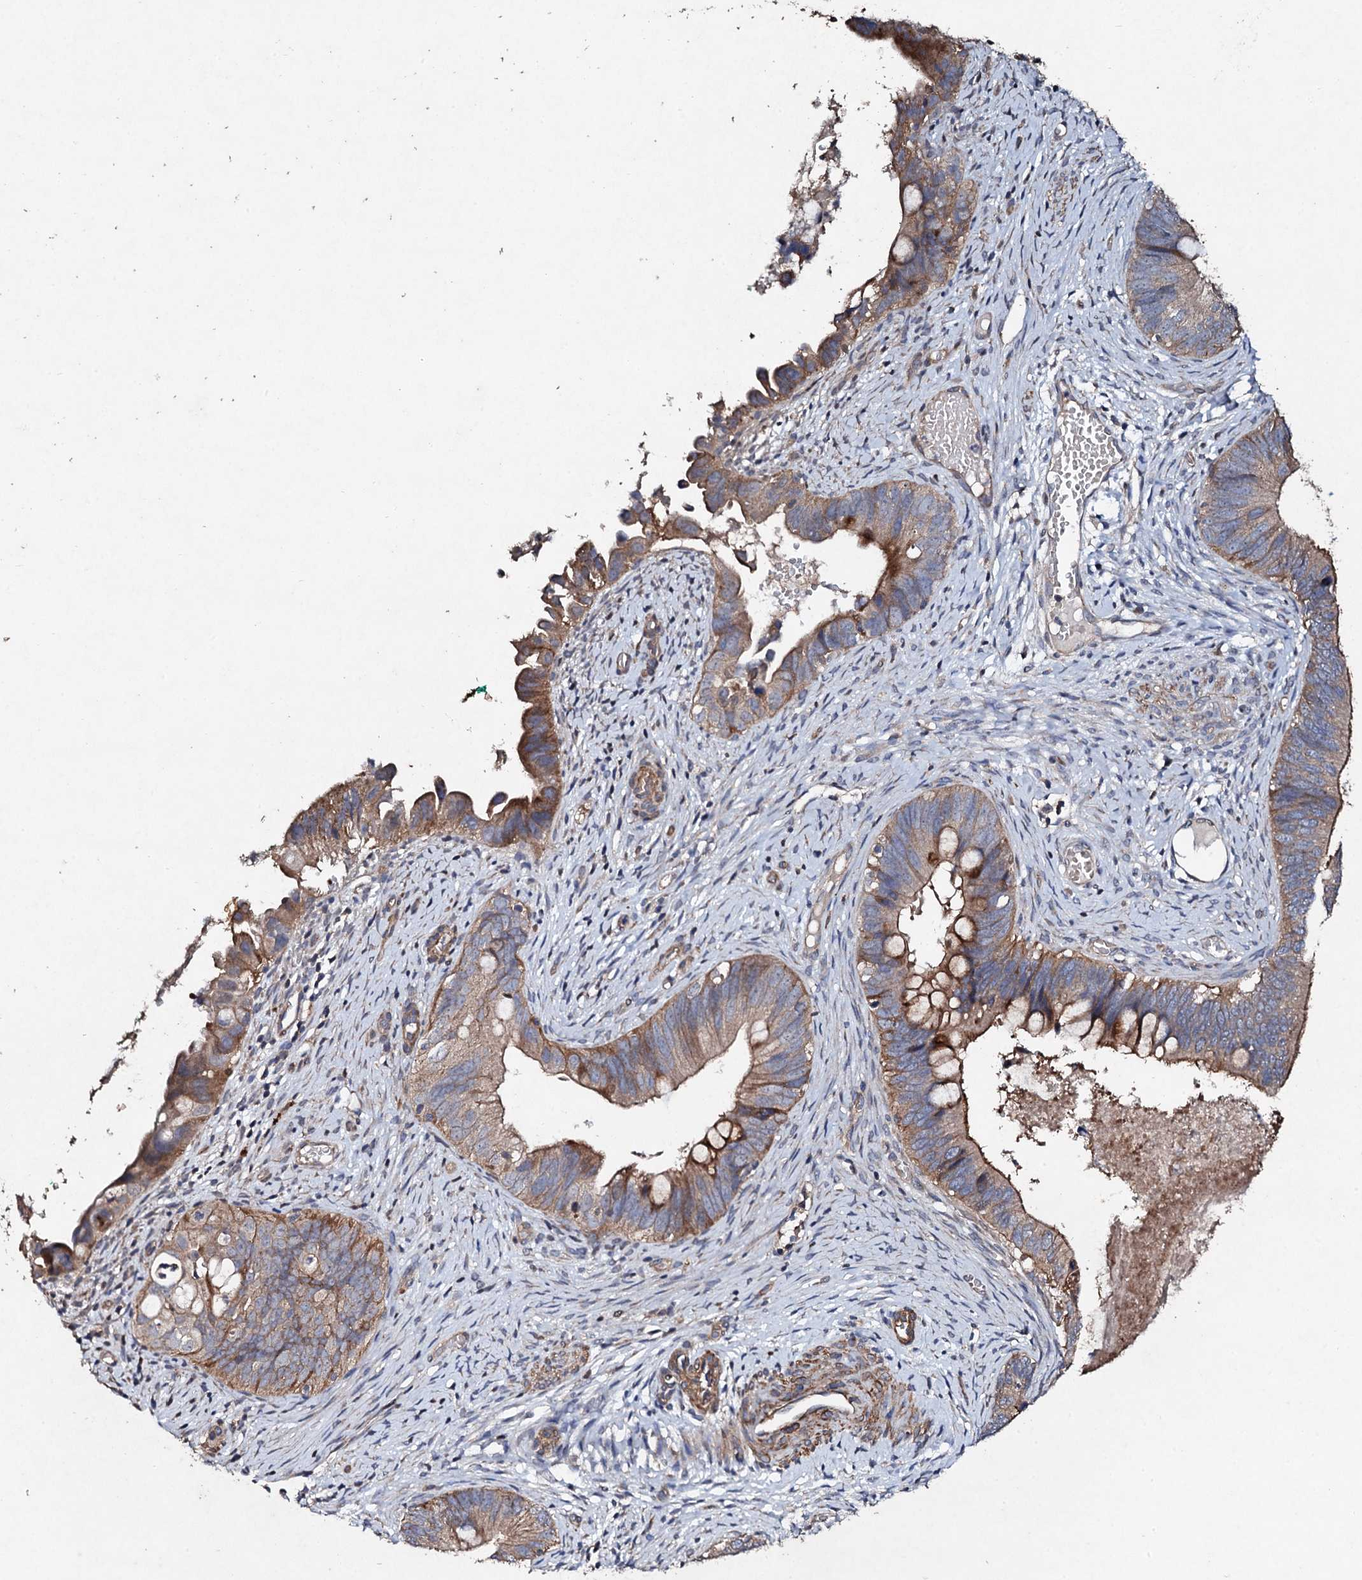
{"staining": {"intensity": "moderate", "quantity": ">75%", "location": "cytoplasmic/membranous"}, "tissue": "cervical cancer", "cell_type": "Tumor cells", "image_type": "cancer", "snomed": [{"axis": "morphology", "description": "Adenocarcinoma, NOS"}, {"axis": "topography", "description": "Cervix"}], "caption": "Immunohistochemistry of cervical cancer (adenocarcinoma) reveals medium levels of moderate cytoplasmic/membranous staining in approximately >75% of tumor cells.", "gene": "MOCOS", "patient": {"sex": "female", "age": 42}}